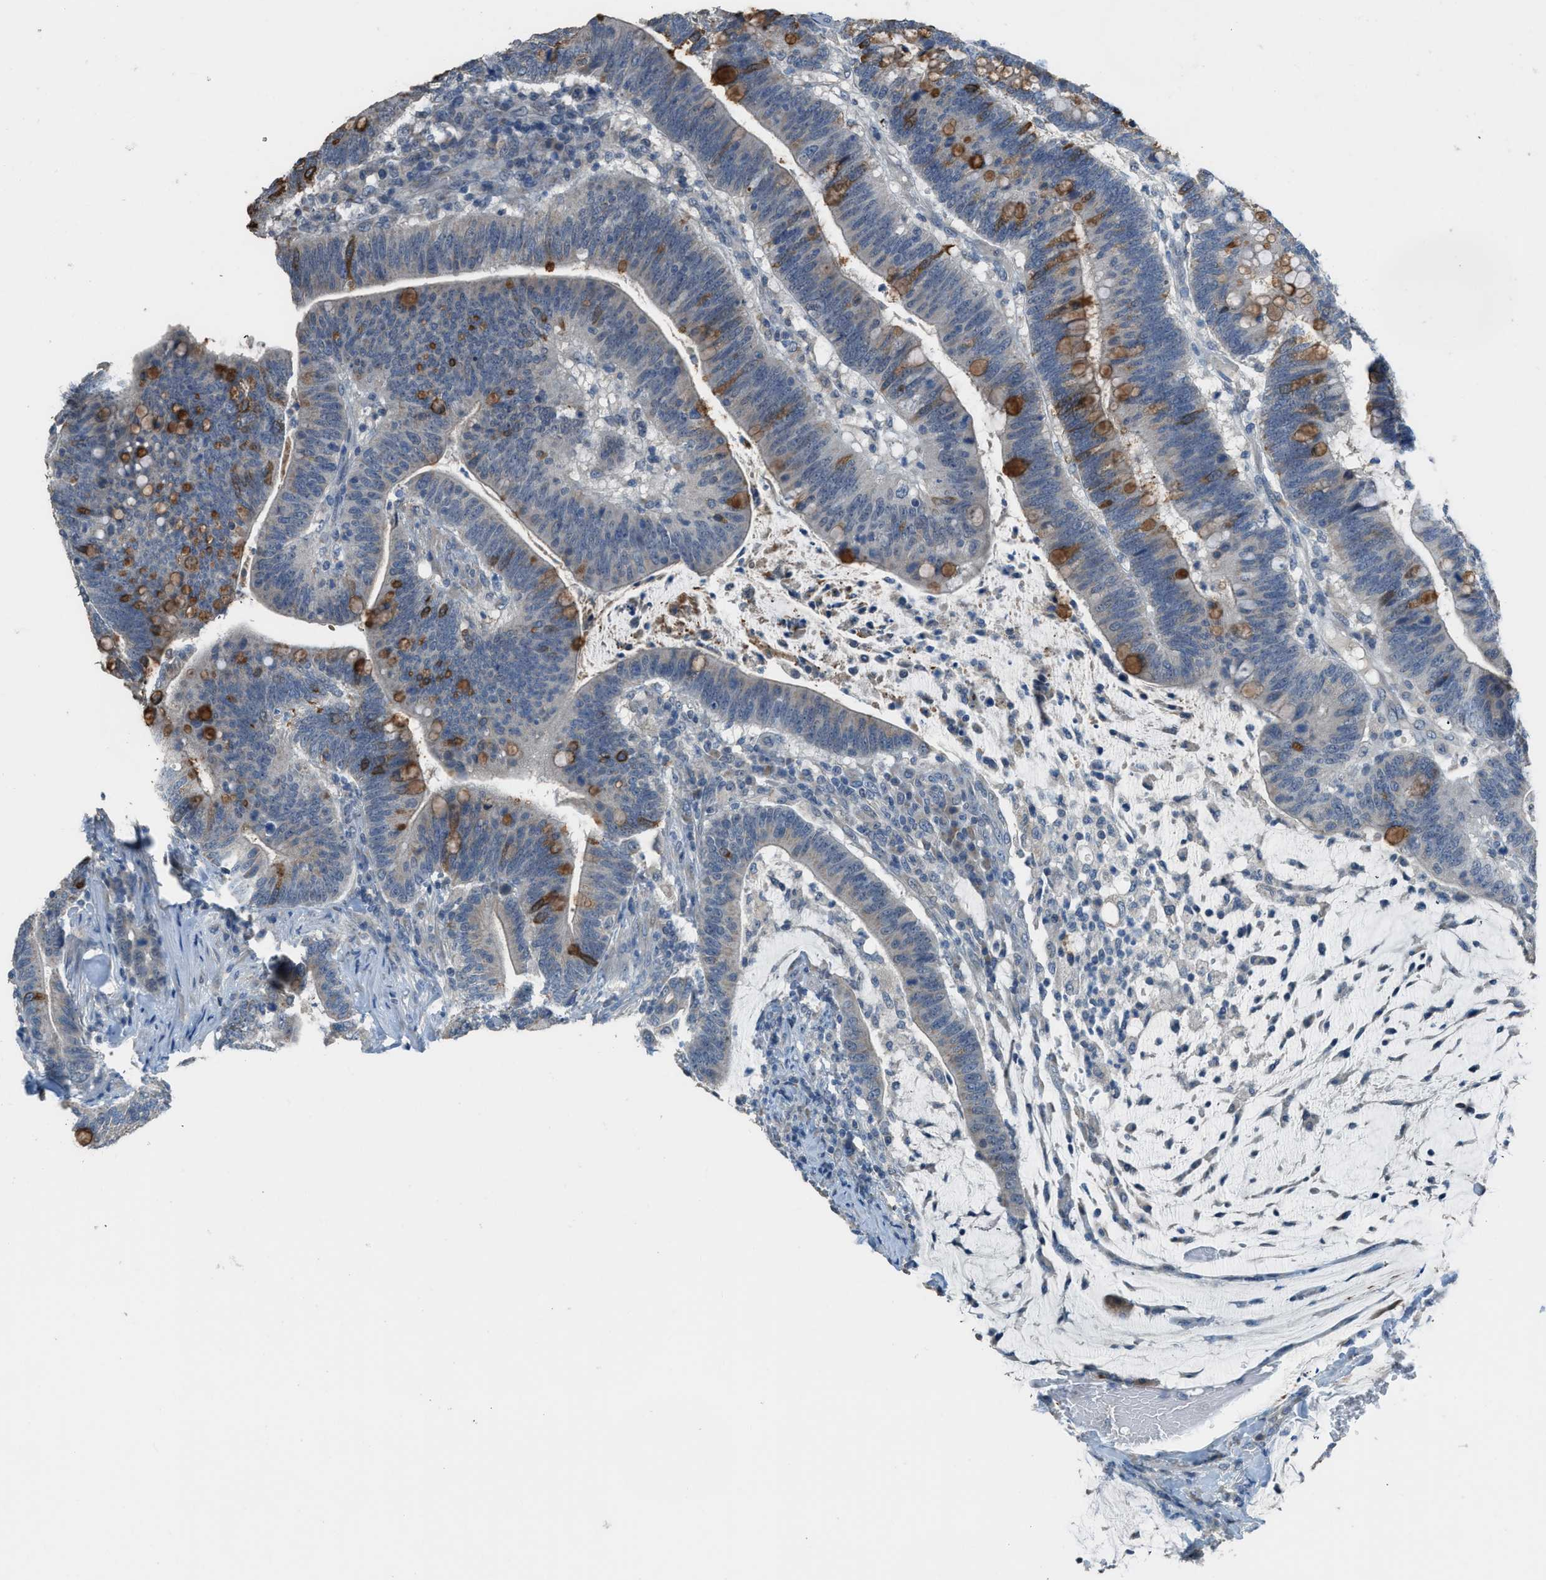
{"staining": {"intensity": "moderate", "quantity": "25%-75%", "location": "cytoplasmic/membranous"}, "tissue": "colorectal cancer", "cell_type": "Tumor cells", "image_type": "cancer", "snomed": [{"axis": "morphology", "description": "Normal tissue, NOS"}, {"axis": "morphology", "description": "Adenocarcinoma, NOS"}, {"axis": "topography", "description": "Colon"}], "caption": "Tumor cells show medium levels of moderate cytoplasmic/membranous staining in approximately 25%-75% of cells in colorectal cancer (adenocarcinoma).", "gene": "TIMD4", "patient": {"sex": "female", "age": 66}}